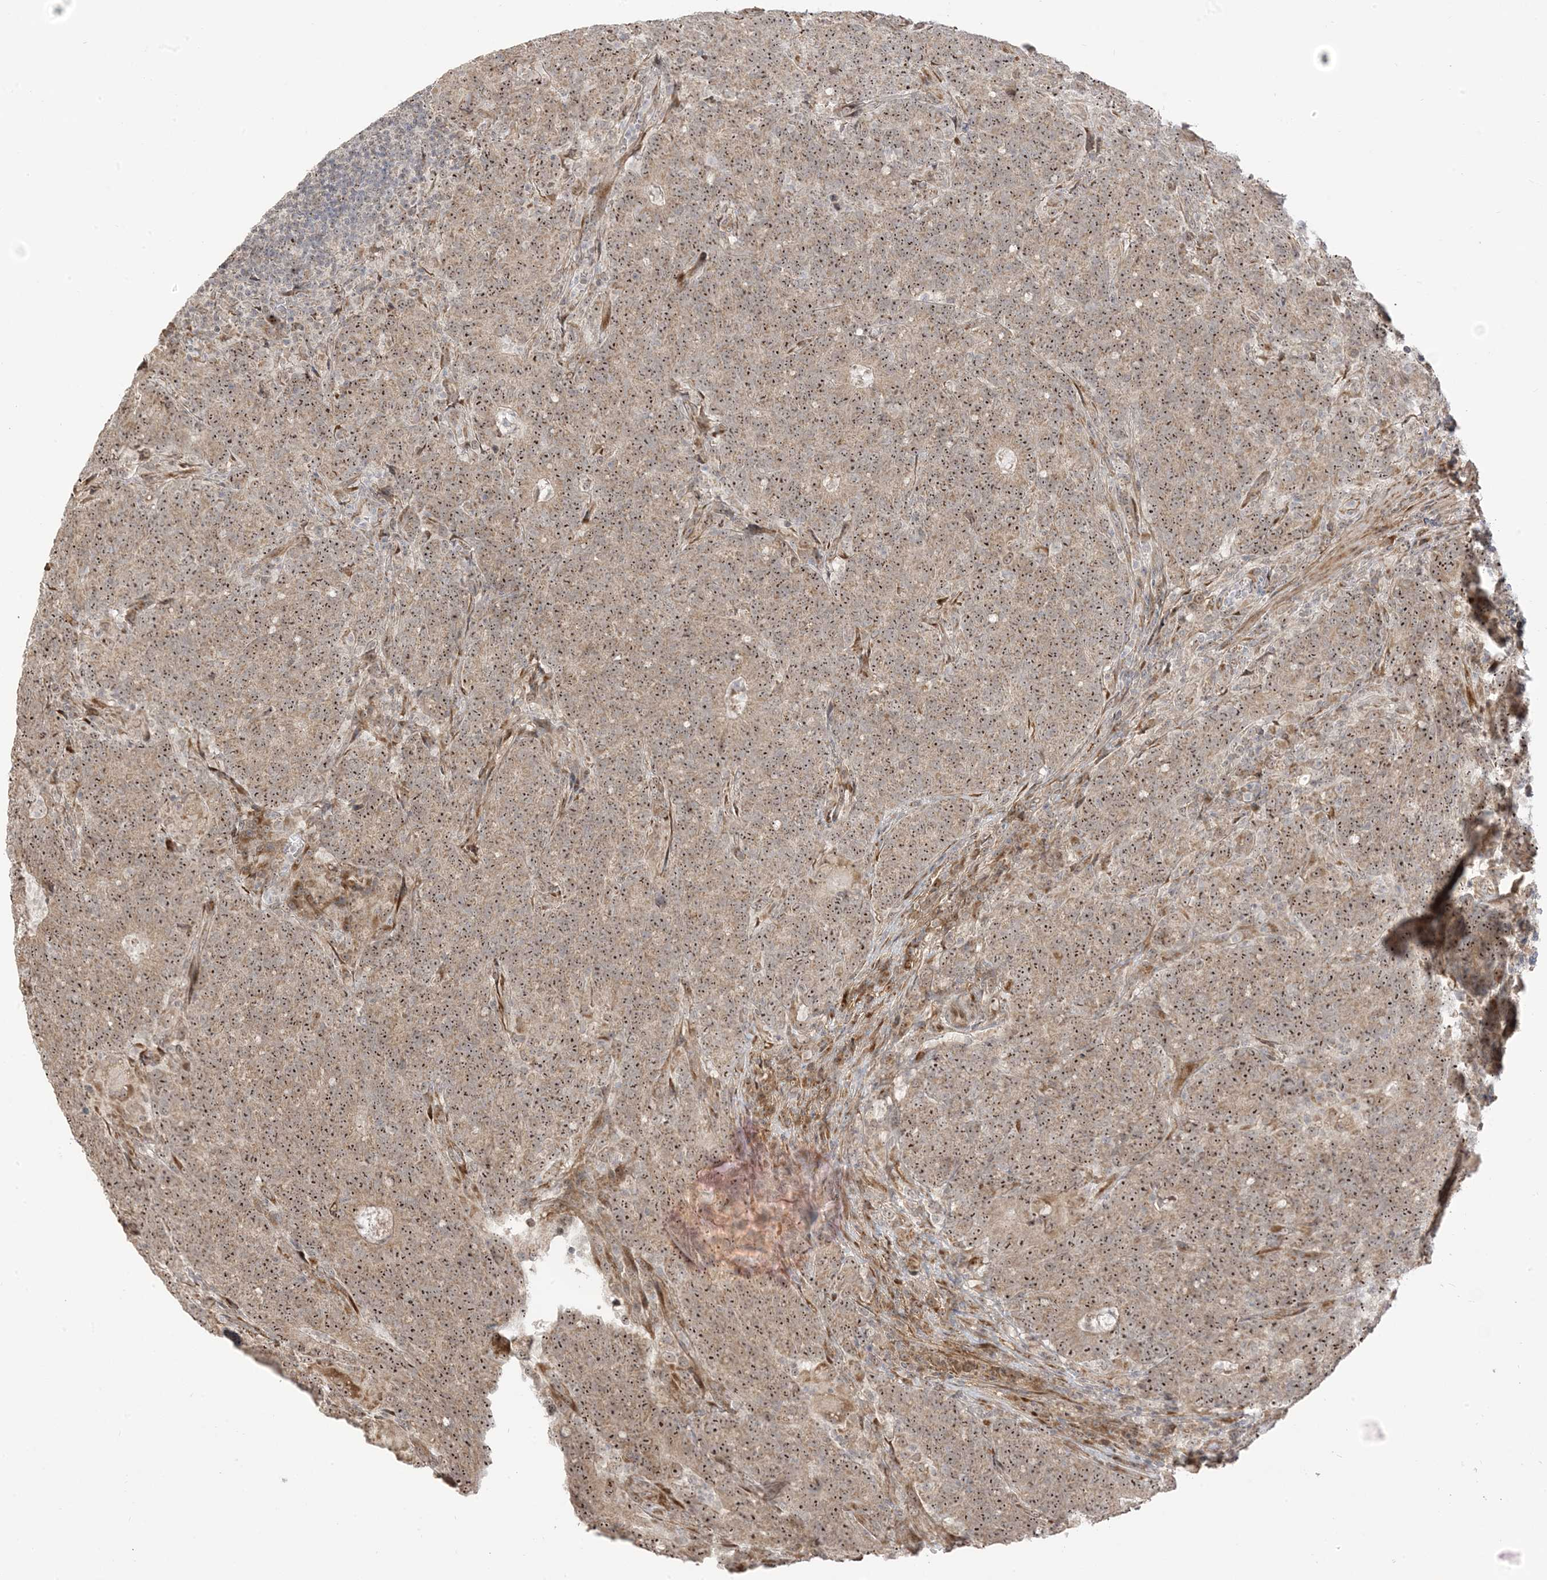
{"staining": {"intensity": "moderate", "quantity": ">75%", "location": "cytoplasmic/membranous,nuclear"}, "tissue": "colorectal cancer", "cell_type": "Tumor cells", "image_type": "cancer", "snomed": [{"axis": "morphology", "description": "Normal tissue, NOS"}, {"axis": "morphology", "description": "Adenocarcinoma, NOS"}, {"axis": "topography", "description": "Colon"}], "caption": "Tumor cells exhibit medium levels of moderate cytoplasmic/membranous and nuclear positivity in approximately >75% of cells in human colorectal cancer.", "gene": "ECM2", "patient": {"sex": "female", "age": 75}}